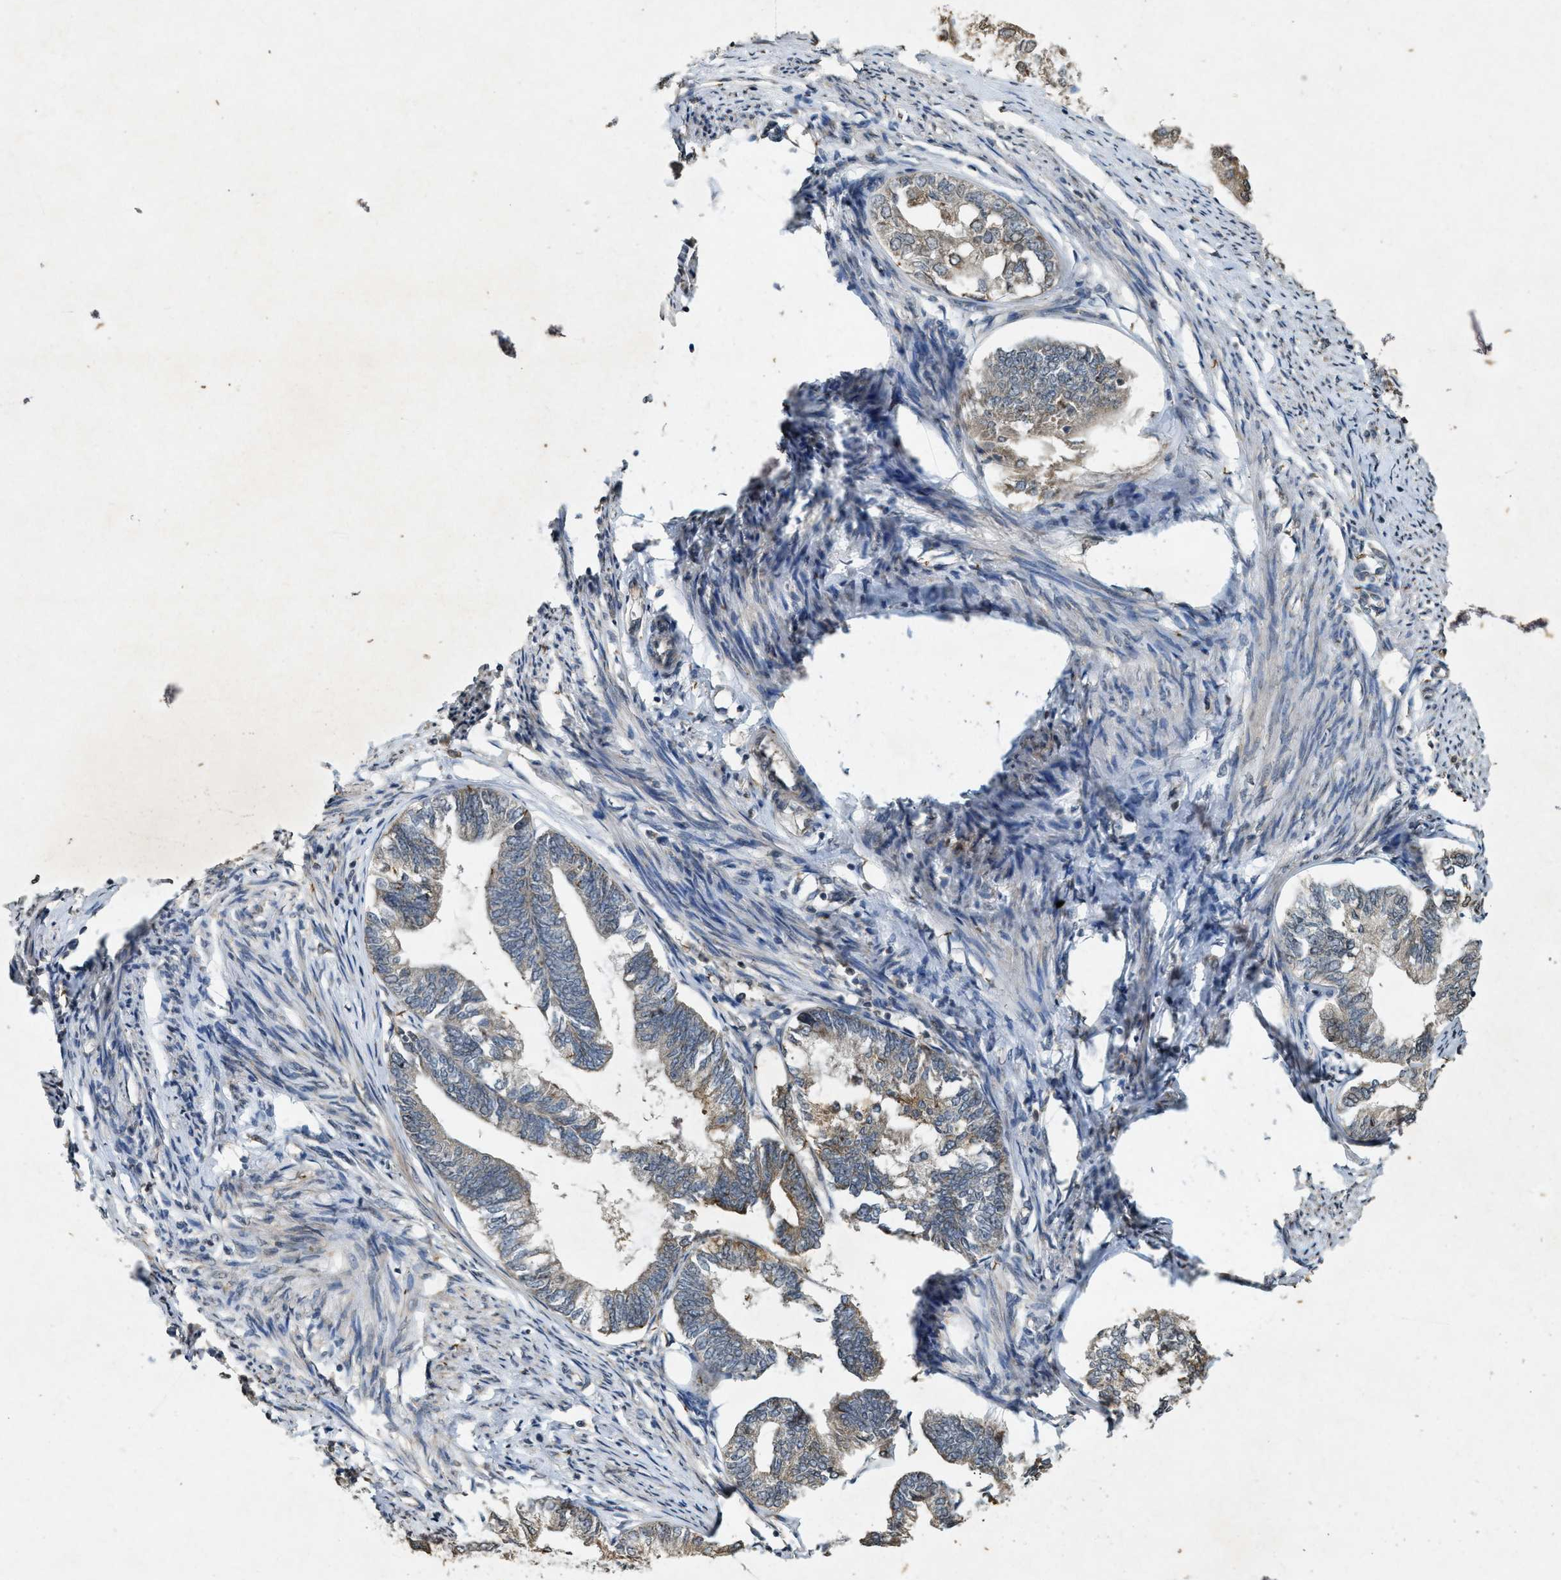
{"staining": {"intensity": "weak", "quantity": ">75%", "location": "cytoplasmic/membranous"}, "tissue": "endometrial cancer", "cell_type": "Tumor cells", "image_type": "cancer", "snomed": [{"axis": "morphology", "description": "Adenocarcinoma, NOS"}, {"axis": "topography", "description": "Endometrium"}], "caption": "There is low levels of weak cytoplasmic/membranous staining in tumor cells of endometrial adenocarcinoma, as demonstrated by immunohistochemical staining (brown color).", "gene": "KIF21A", "patient": {"sex": "female", "age": 86}}